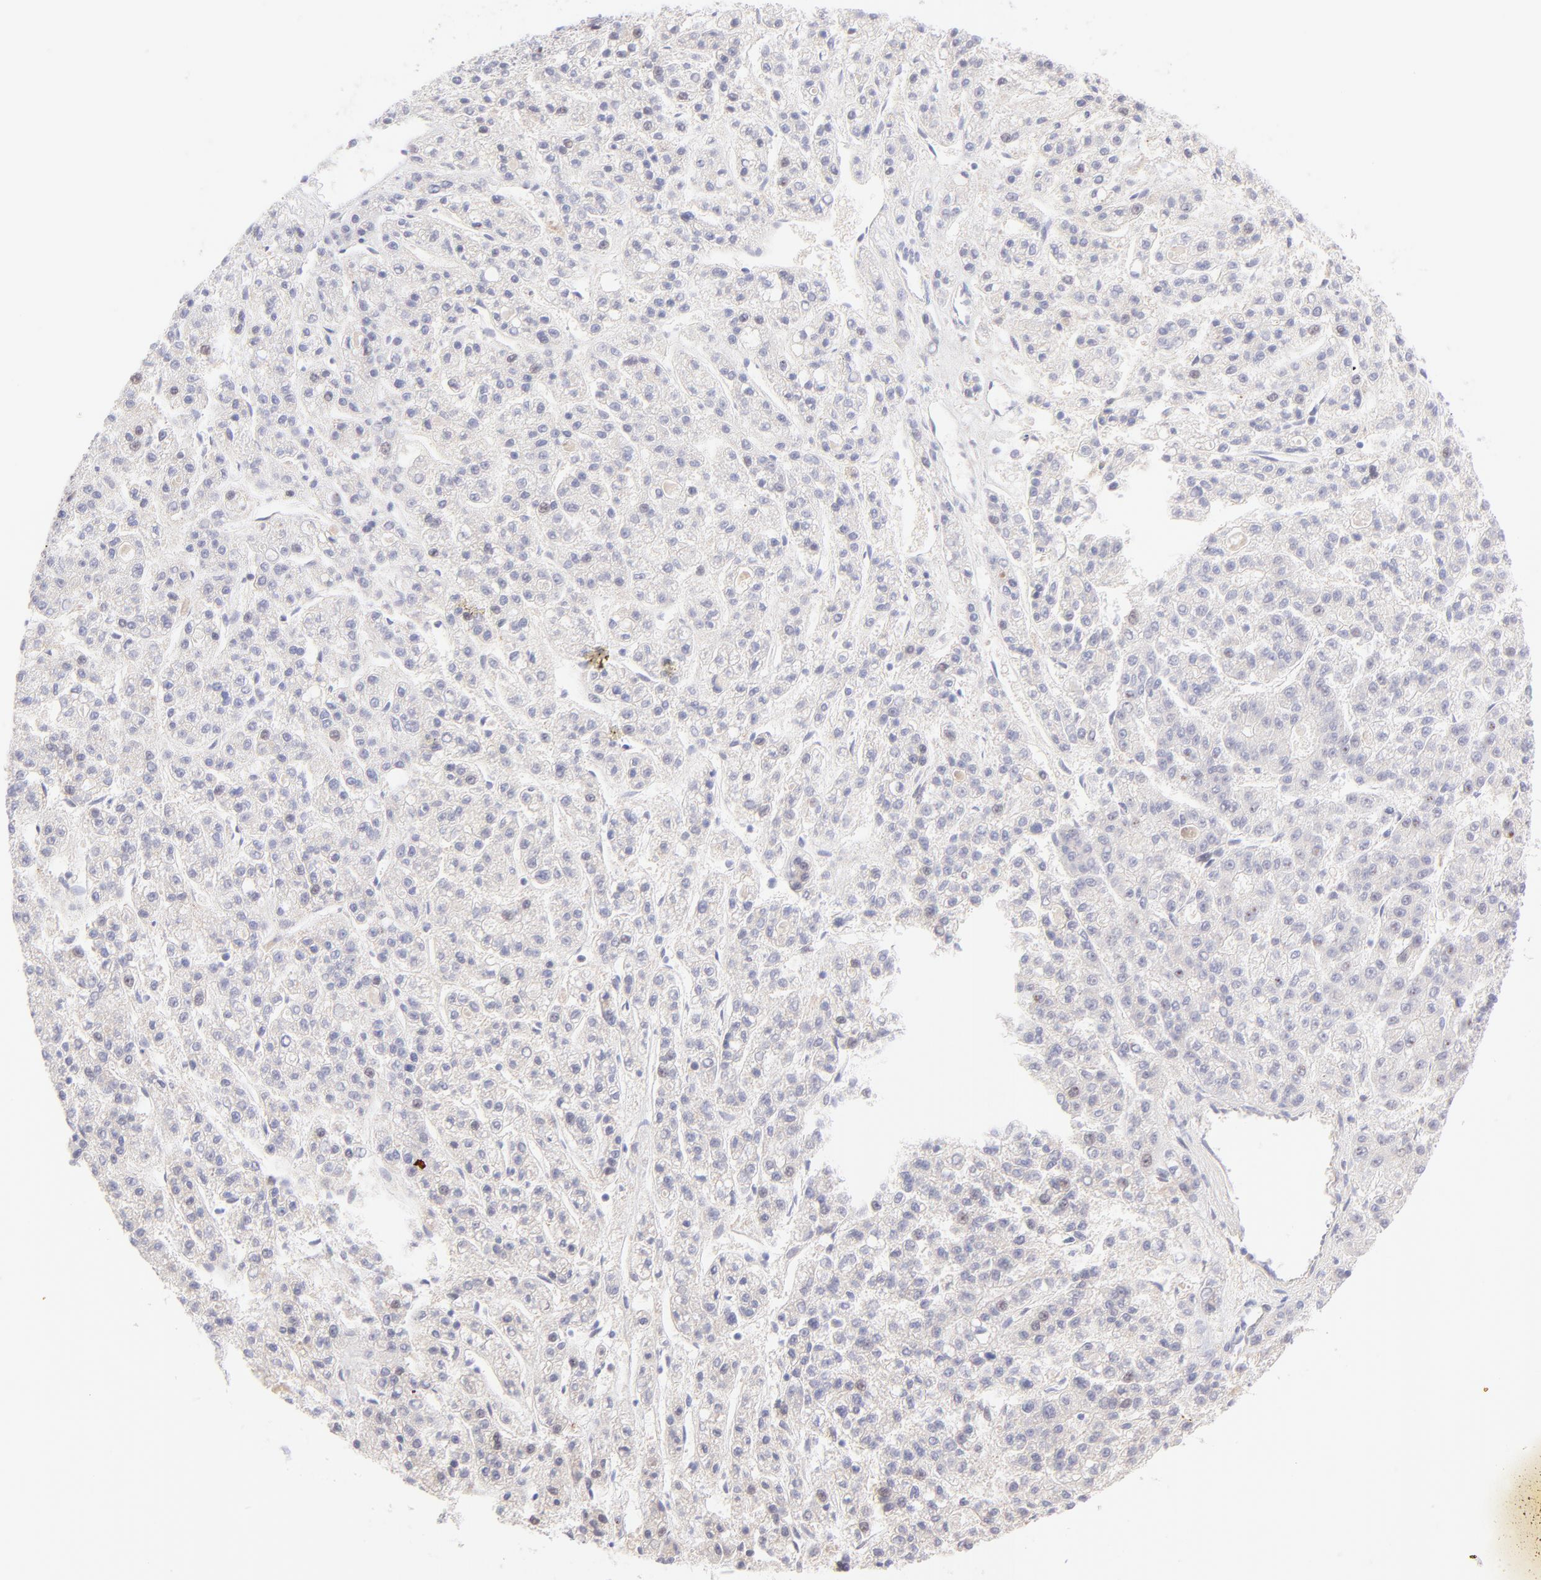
{"staining": {"intensity": "negative", "quantity": "none", "location": "none"}, "tissue": "liver cancer", "cell_type": "Tumor cells", "image_type": "cancer", "snomed": [{"axis": "morphology", "description": "Carcinoma, Hepatocellular, NOS"}, {"axis": "topography", "description": "Liver"}], "caption": "High magnification brightfield microscopy of liver cancer (hepatocellular carcinoma) stained with DAB (brown) and counterstained with hematoxylin (blue): tumor cells show no significant positivity. Nuclei are stained in blue.", "gene": "PBDC1", "patient": {"sex": "male", "age": 70}}